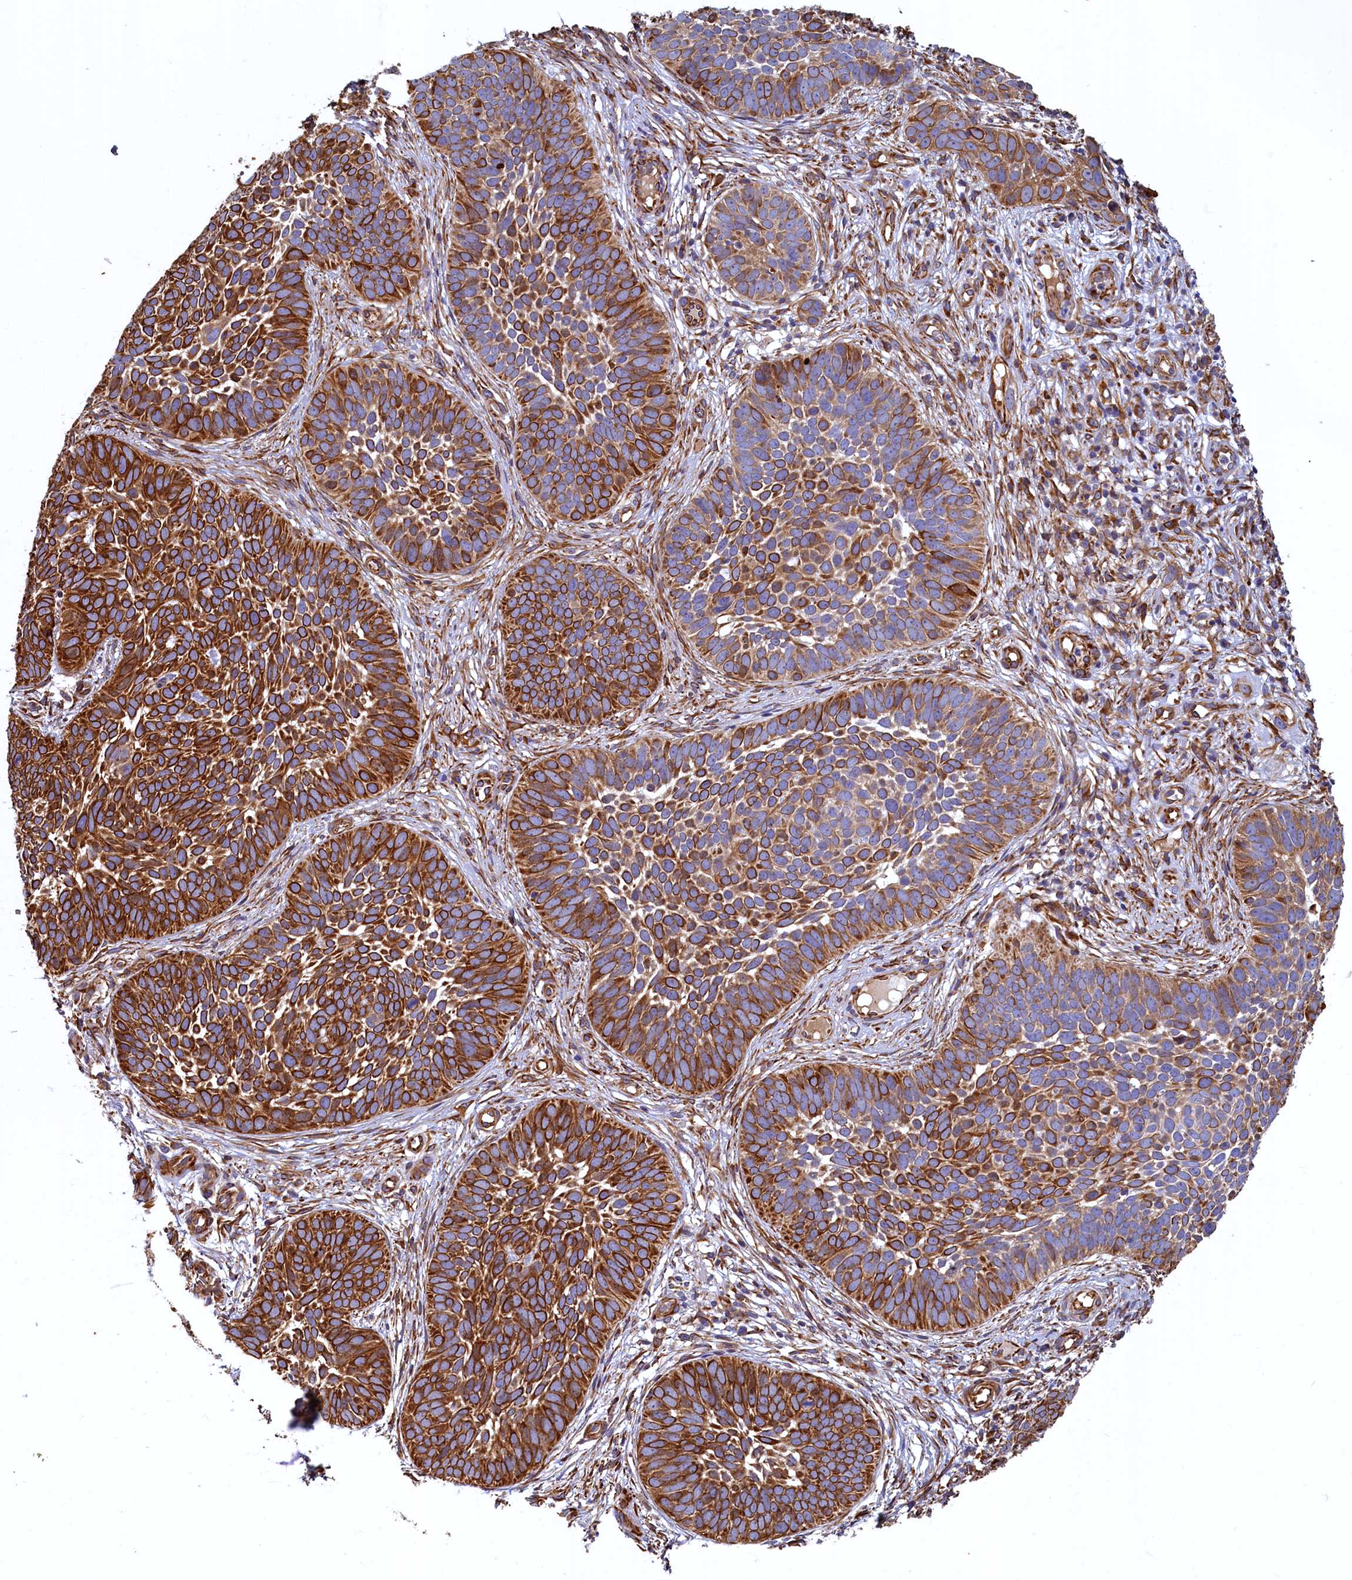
{"staining": {"intensity": "strong", "quantity": "25%-75%", "location": "cytoplasmic/membranous"}, "tissue": "skin cancer", "cell_type": "Tumor cells", "image_type": "cancer", "snomed": [{"axis": "morphology", "description": "Basal cell carcinoma"}, {"axis": "topography", "description": "Skin"}], "caption": "Skin cancer (basal cell carcinoma) stained with immunohistochemistry (IHC) shows strong cytoplasmic/membranous positivity in about 25%-75% of tumor cells.", "gene": "LRRC57", "patient": {"sex": "male", "age": 89}}